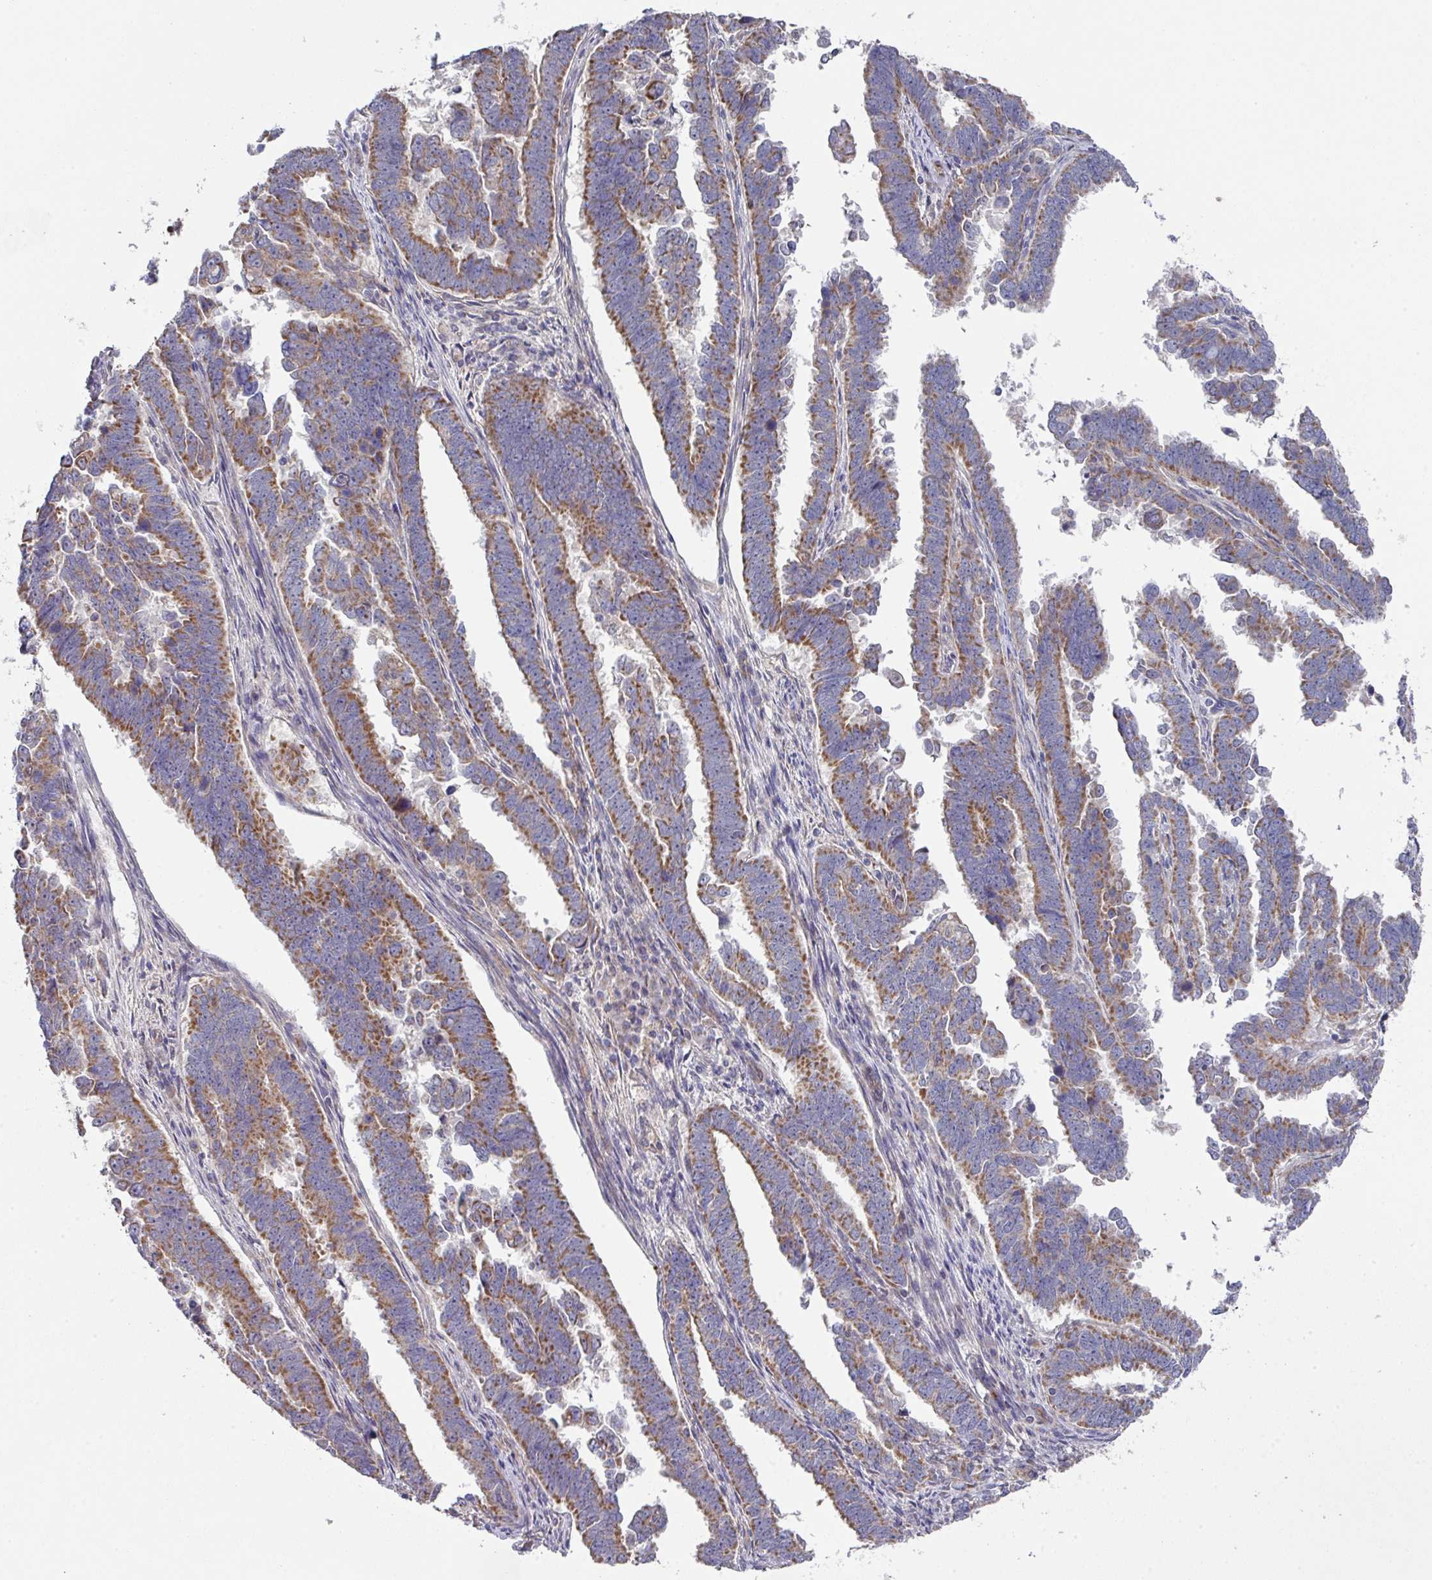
{"staining": {"intensity": "moderate", "quantity": ">75%", "location": "cytoplasmic/membranous"}, "tissue": "endometrial cancer", "cell_type": "Tumor cells", "image_type": "cancer", "snomed": [{"axis": "morphology", "description": "Adenocarcinoma, NOS"}, {"axis": "topography", "description": "Endometrium"}], "caption": "There is medium levels of moderate cytoplasmic/membranous staining in tumor cells of endometrial cancer (adenocarcinoma), as demonstrated by immunohistochemical staining (brown color).", "gene": "DCAF12L2", "patient": {"sex": "female", "age": 75}}